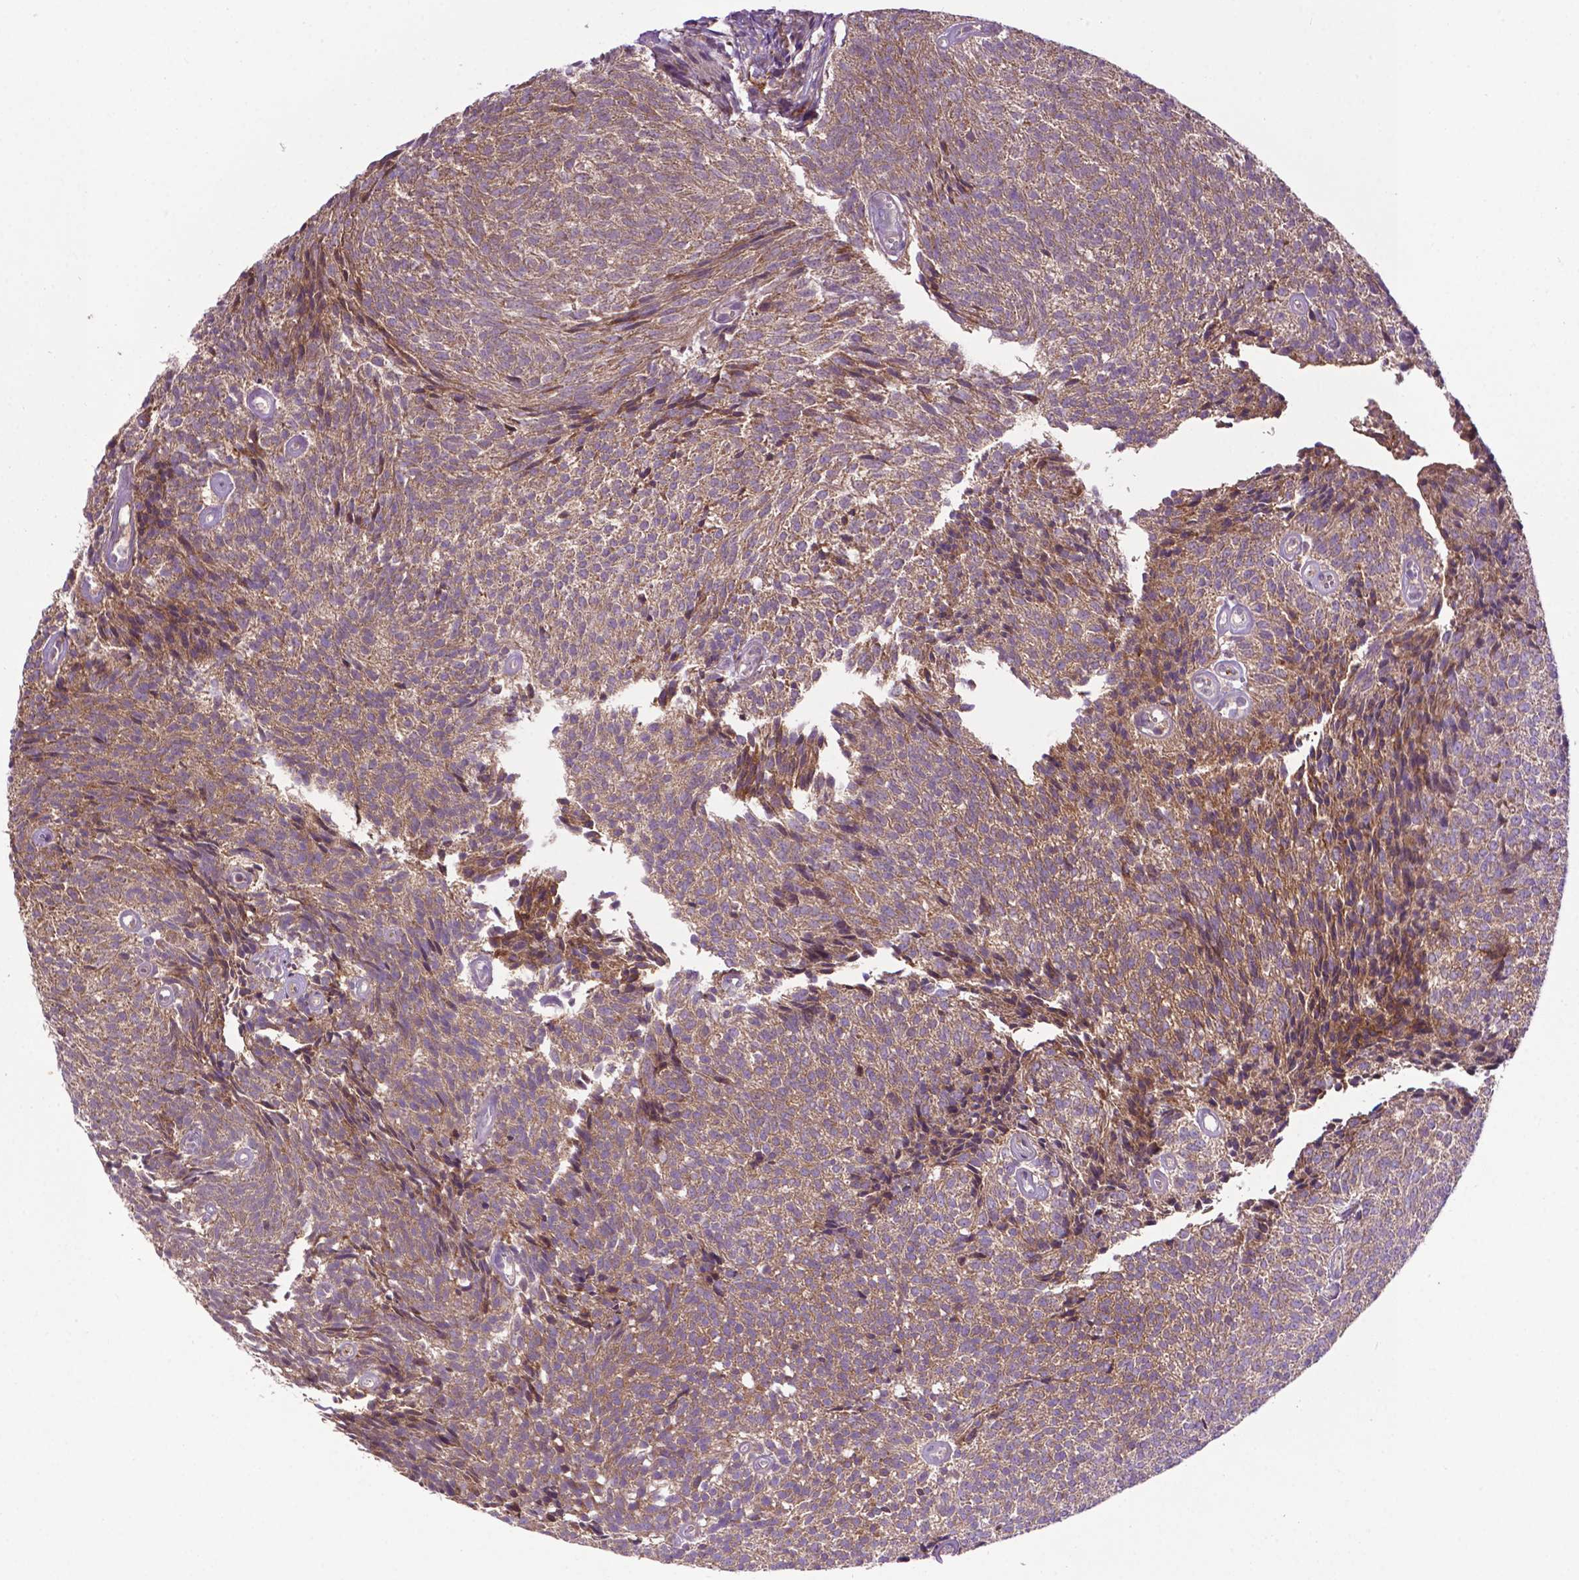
{"staining": {"intensity": "moderate", "quantity": ">75%", "location": "cytoplasmic/membranous"}, "tissue": "urothelial cancer", "cell_type": "Tumor cells", "image_type": "cancer", "snomed": [{"axis": "morphology", "description": "Urothelial carcinoma, Low grade"}, {"axis": "topography", "description": "Urinary bladder"}], "caption": "Immunohistochemistry of low-grade urothelial carcinoma shows medium levels of moderate cytoplasmic/membranous staining in approximately >75% of tumor cells.", "gene": "SPNS2", "patient": {"sex": "male", "age": 77}}